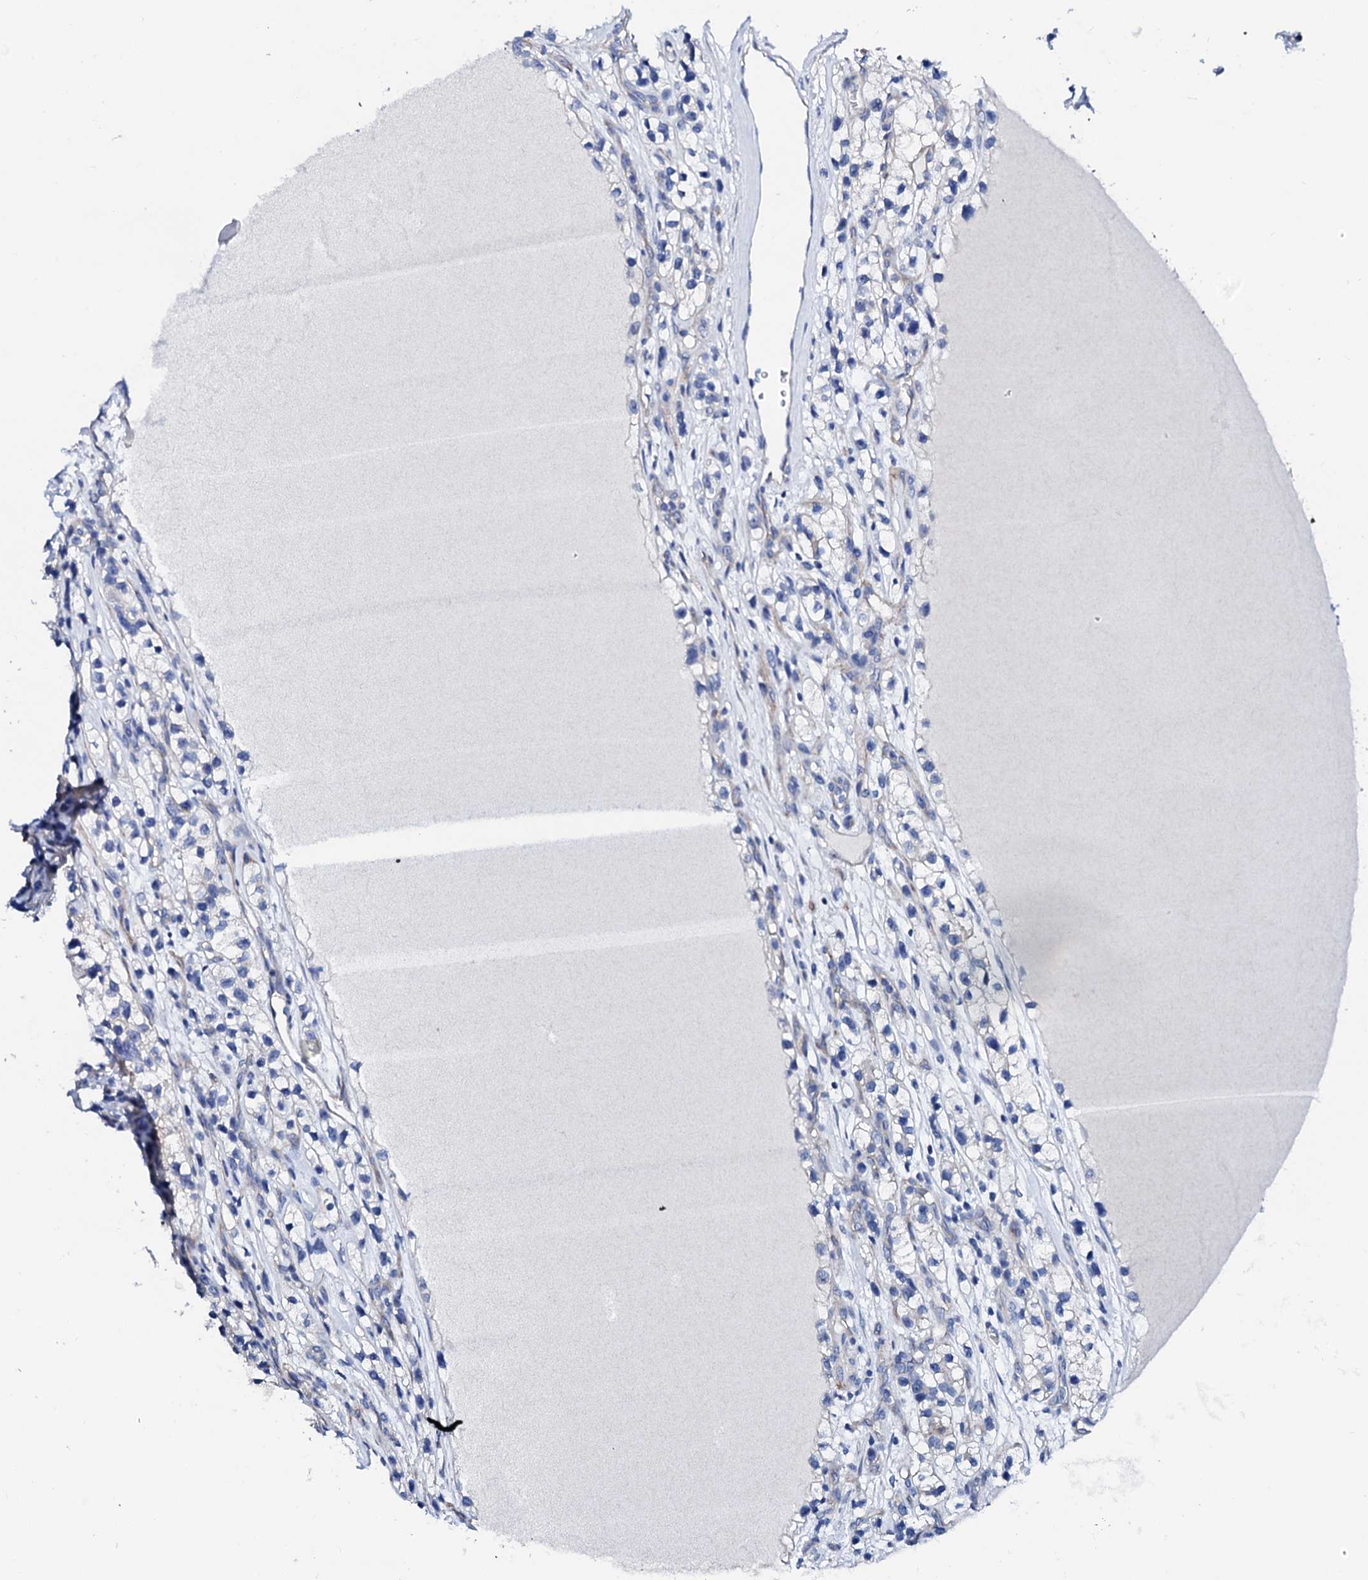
{"staining": {"intensity": "negative", "quantity": "none", "location": "none"}, "tissue": "renal cancer", "cell_type": "Tumor cells", "image_type": "cancer", "snomed": [{"axis": "morphology", "description": "Adenocarcinoma, NOS"}, {"axis": "topography", "description": "Kidney"}], "caption": "High magnification brightfield microscopy of adenocarcinoma (renal) stained with DAB (brown) and counterstained with hematoxylin (blue): tumor cells show no significant positivity.", "gene": "TRDN", "patient": {"sex": "female", "age": 57}}